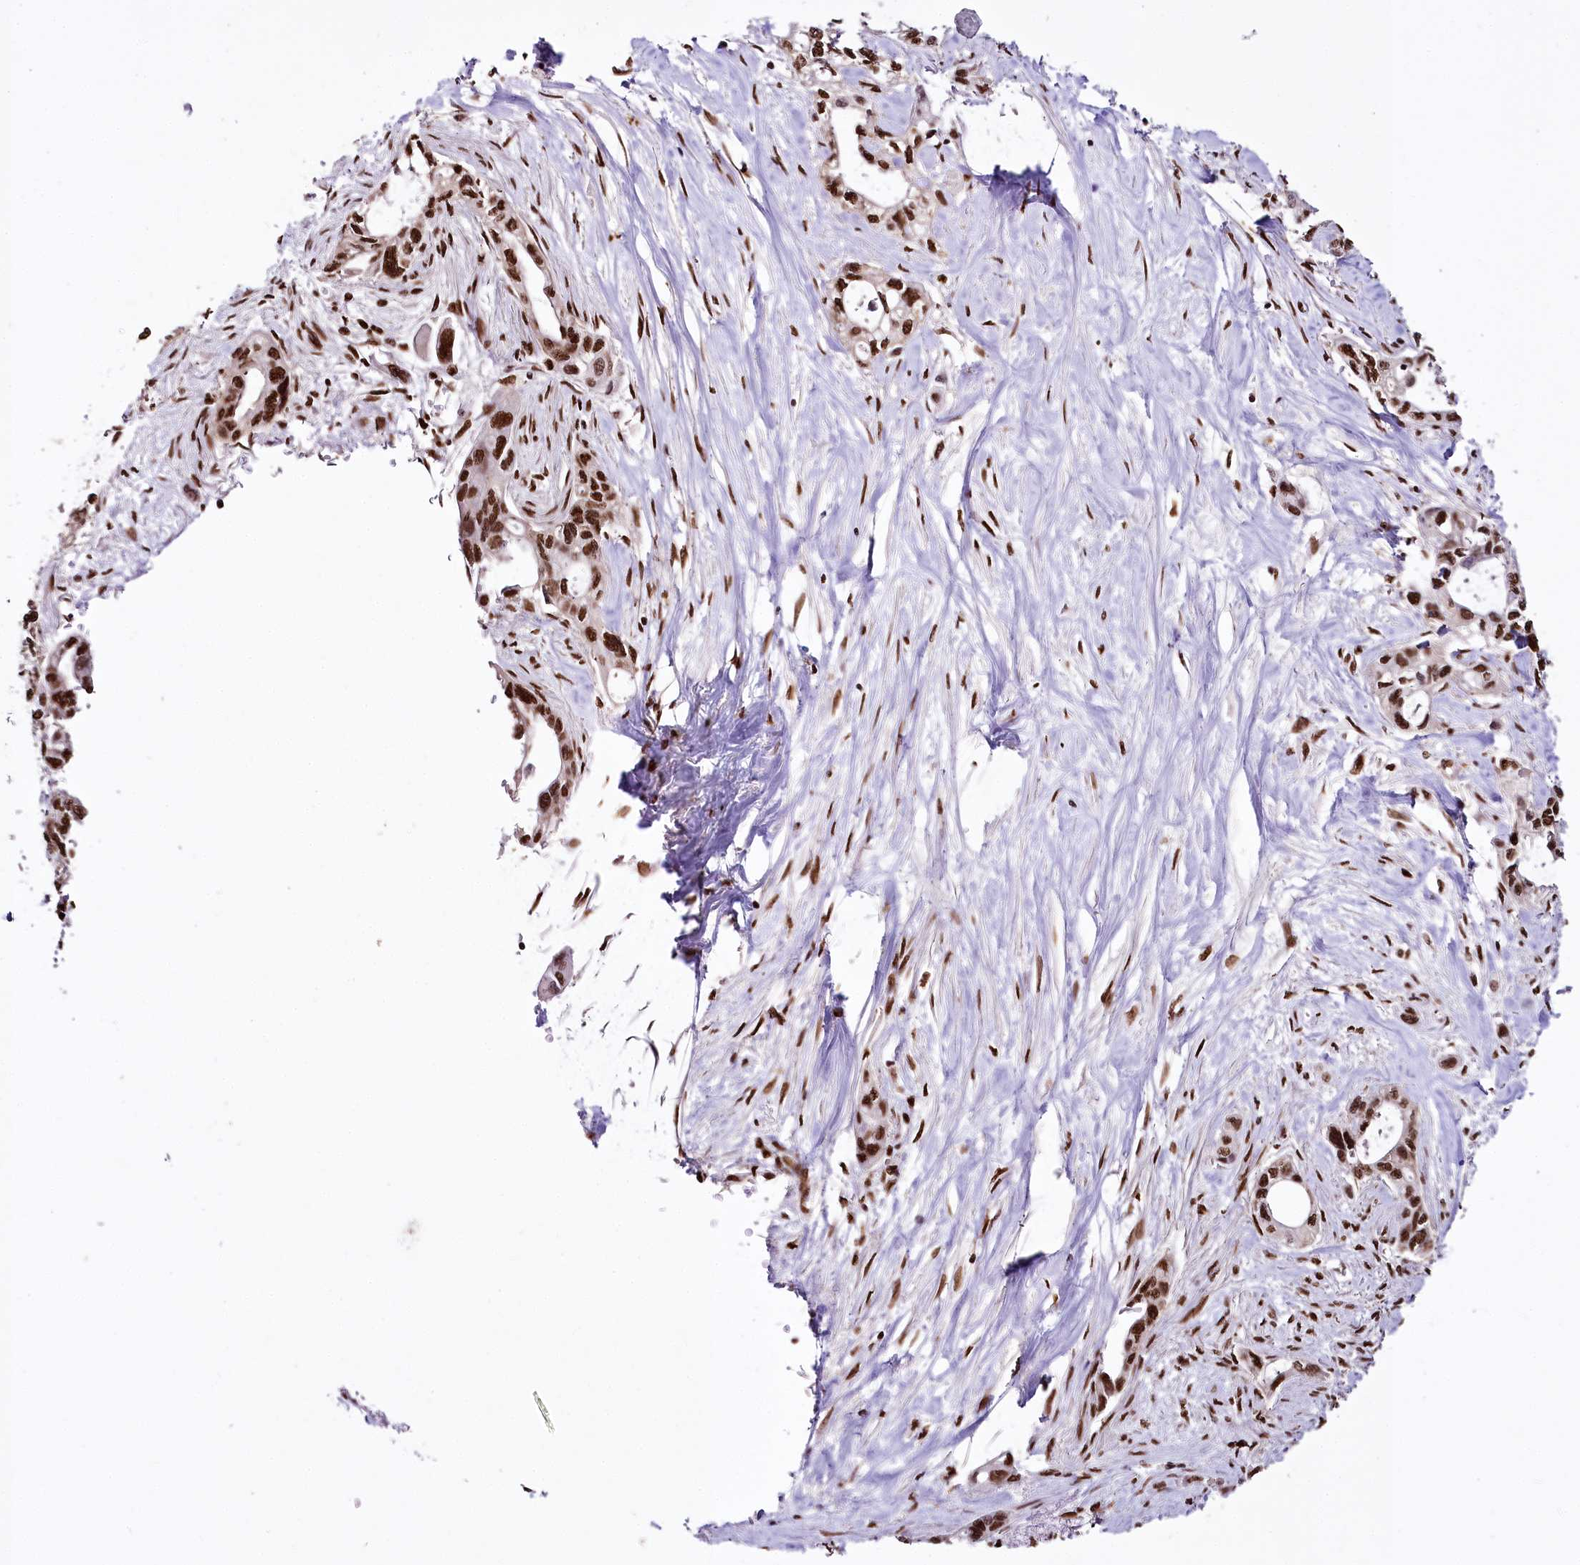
{"staining": {"intensity": "strong", "quantity": ">75%", "location": "nuclear"}, "tissue": "pancreatic cancer", "cell_type": "Tumor cells", "image_type": "cancer", "snomed": [{"axis": "morphology", "description": "Adenocarcinoma, NOS"}, {"axis": "topography", "description": "Pancreas"}], "caption": "Pancreatic adenocarcinoma was stained to show a protein in brown. There is high levels of strong nuclear staining in about >75% of tumor cells. Ihc stains the protein in brown and the nuclei are stained blue.", "gene": "SMARCE1", "patient": {"sex": "male", "age": 75}}